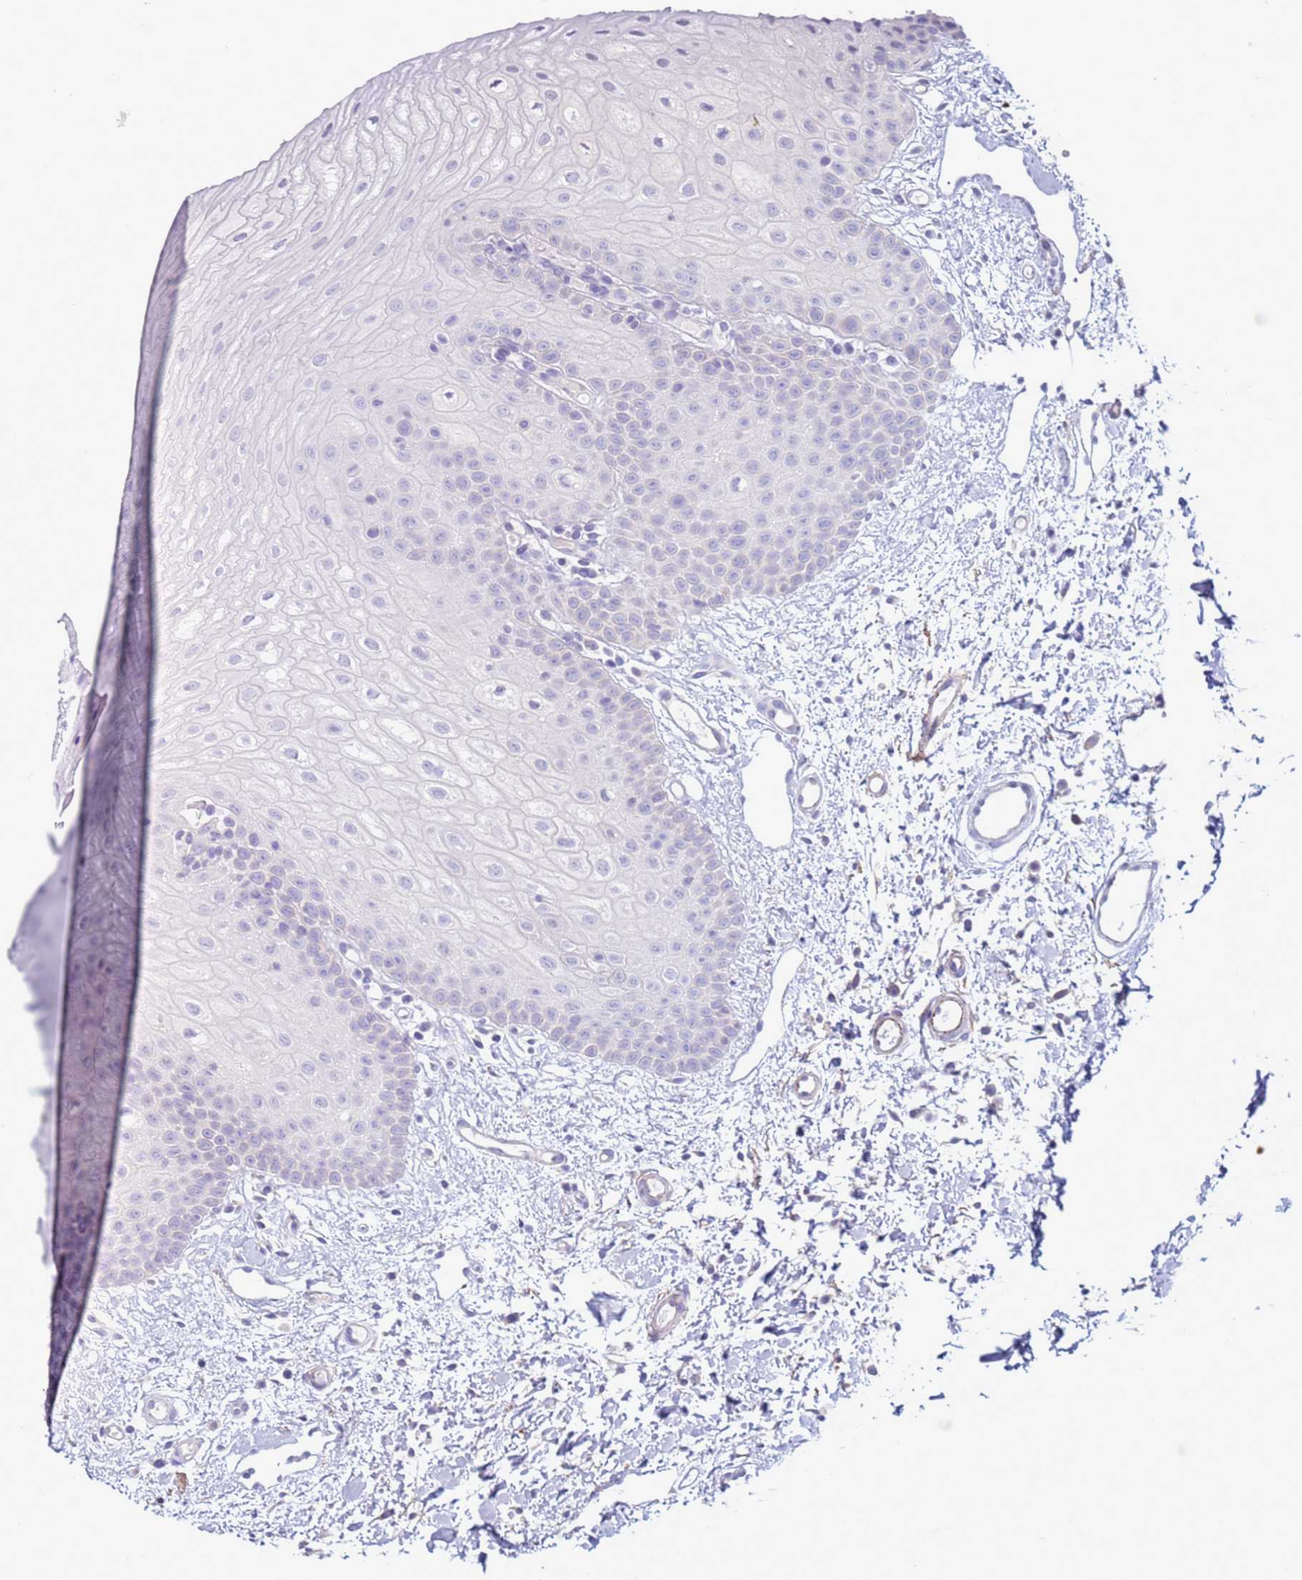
{"staining": {"intensity": "negative", "quantity": "none", "location": "none"}, "tissue": "oral mucosa", "cell_type": "Squamous epithelial cells", "image_type": "normal", "snomed": [{"axis": "morphology", "description": "Normal tissue, NOS"}, {"axis": "topography", "description": "Oral tissue"}], "caption": "The image shows no staining of squamous epithelial cells in unremarkable oral mucosa. Nuclei are stained in blue.", "gene": "ABHD17B", "patient": {"sex": "female", "age": 67}}